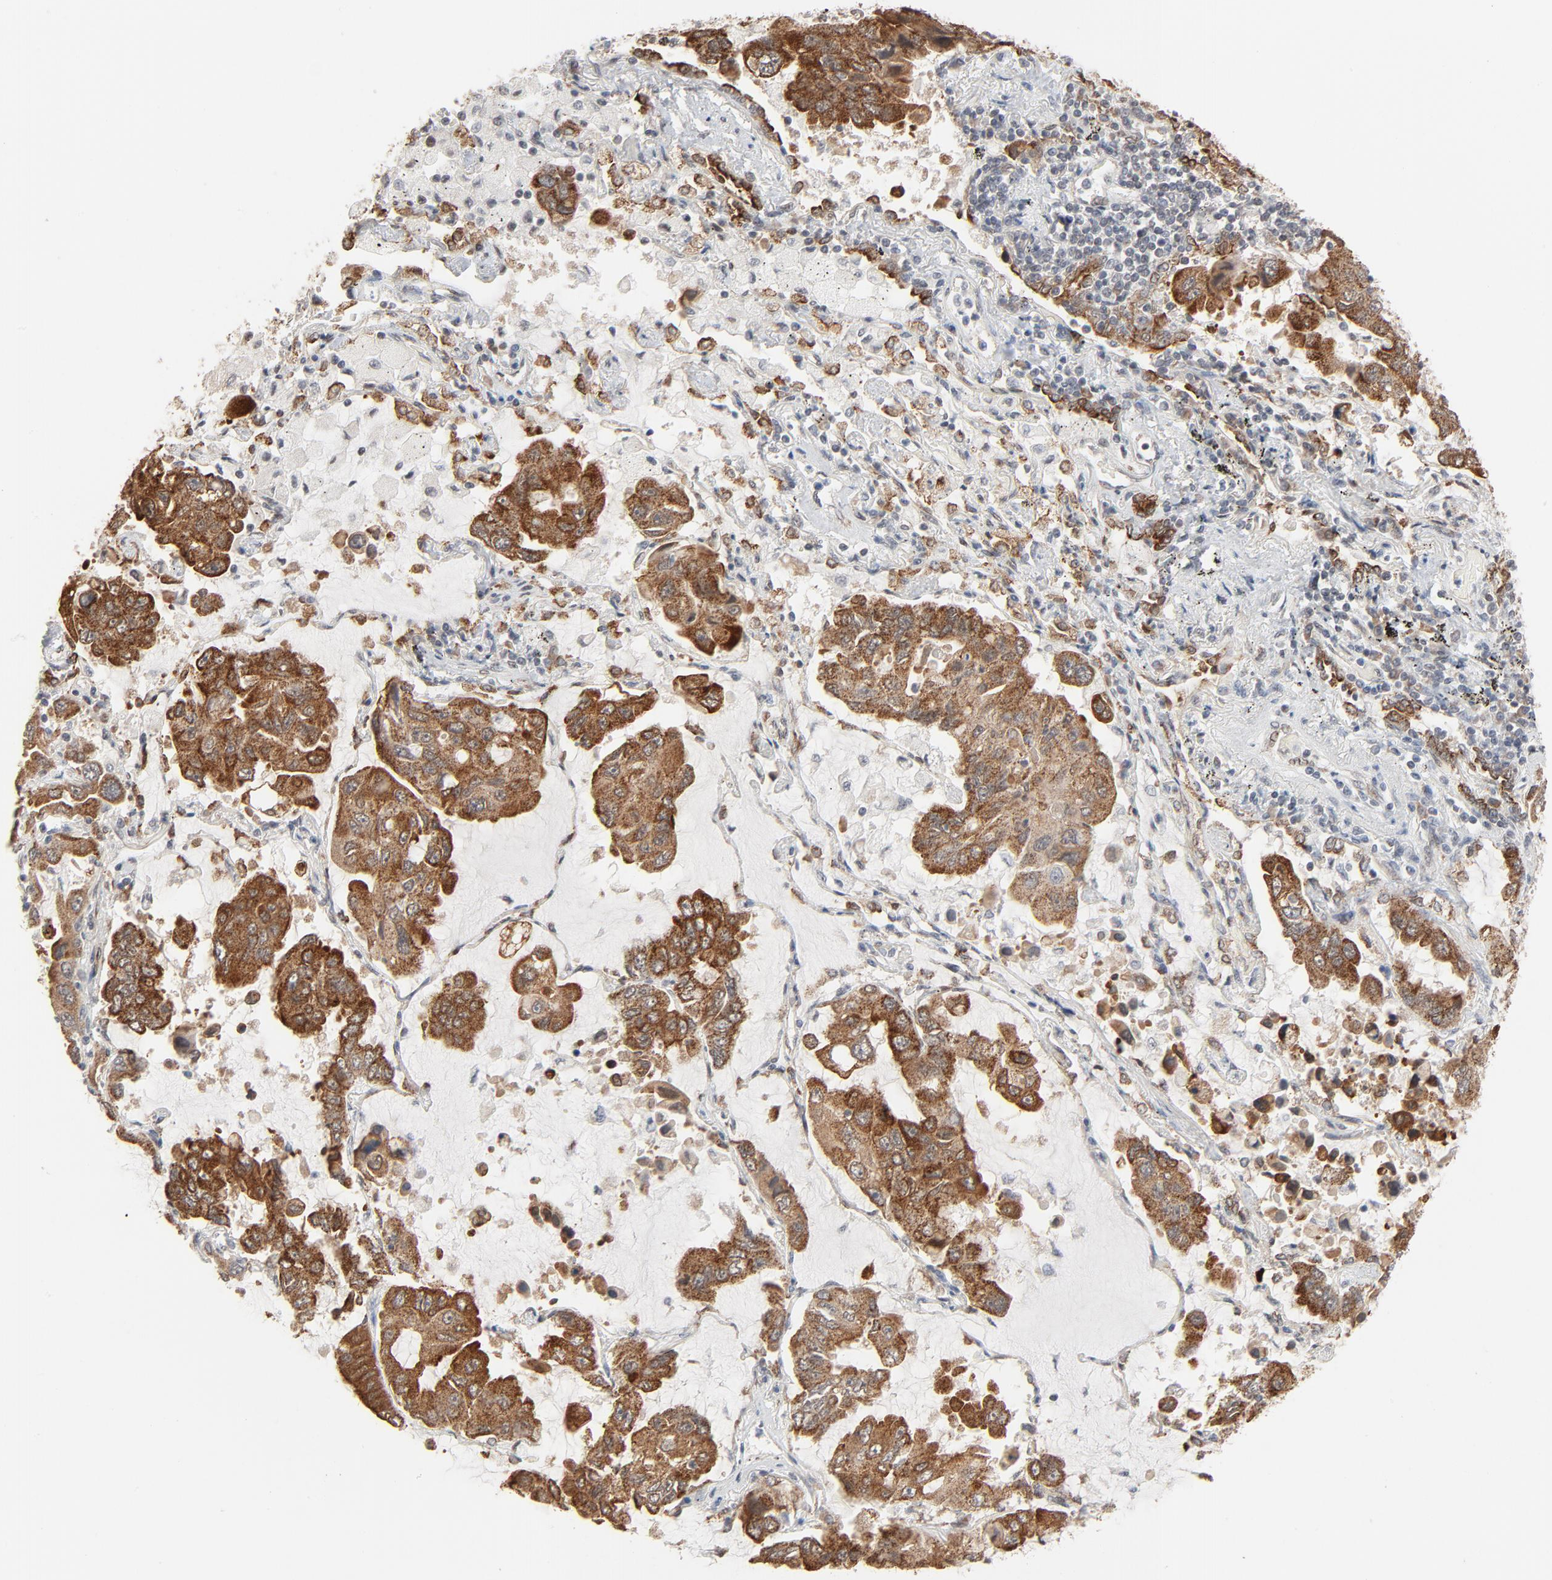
{"staining": {"intensity": "strong", "quantity": "25%-75%", "location": "cytoplasmic/membranous"}, "tissue": "lung cancer", "cell_type": "Tumor cells", "image_type": "cancer", "snomed": [{"axis": "morphology", "description": "Adenocarcinoma, NOS"}, {"axis": "topography", "description": "Lung"}], "caption": "Immunohistochemistry (IHC) of human lung cancer (adenocarcinoma) displays high levels of strong cytoplasmic/membranous staining in approximately 25%-75% of tumor cells.", "gene": "ITPR3", "patient": {"sex": "male", "age": 64}}